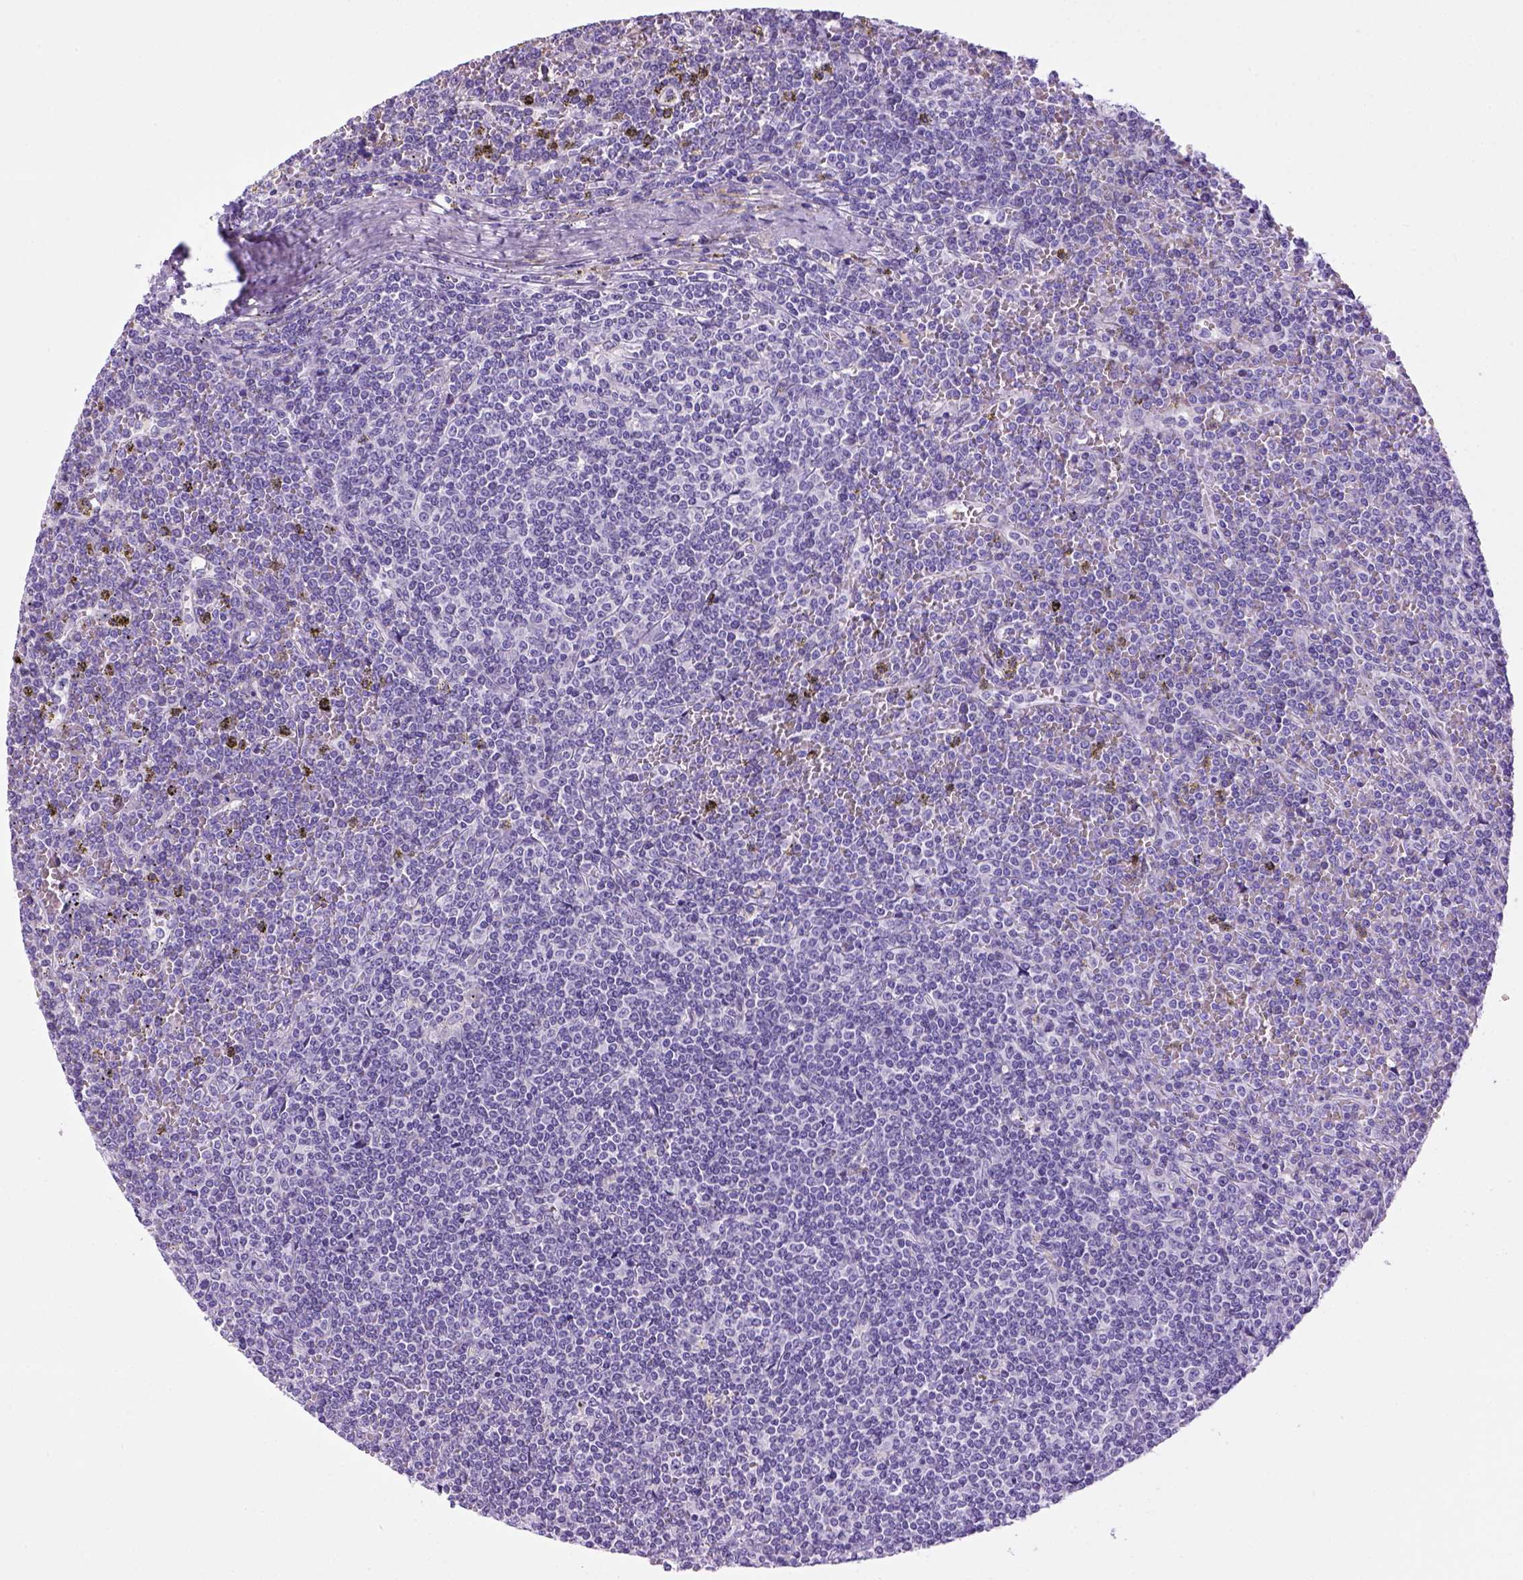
{"staining": {"intensity": "negative", "quantity": "none", "location": "none"}, "tissue": "lymphoma", "cell_type": "Tumor cells", "image_type": "cancer", "snomed": [{"axis": "morphology", "description": "Malignant lymphoma, non-Hodgkin's type, Low grade"}, {"axis": "topography", "description": "Spleen"}], "caption": "Immunohistochemistry (IHC) photomicrograph of neoplastic tissue: low-grade malignant lymphoma, non-Hodgkin's type stained with DAB exhibits no significant protein positivity in tumor cells.", "gene": "SGCG", "patient": {"sex": "female", "age": 19}}